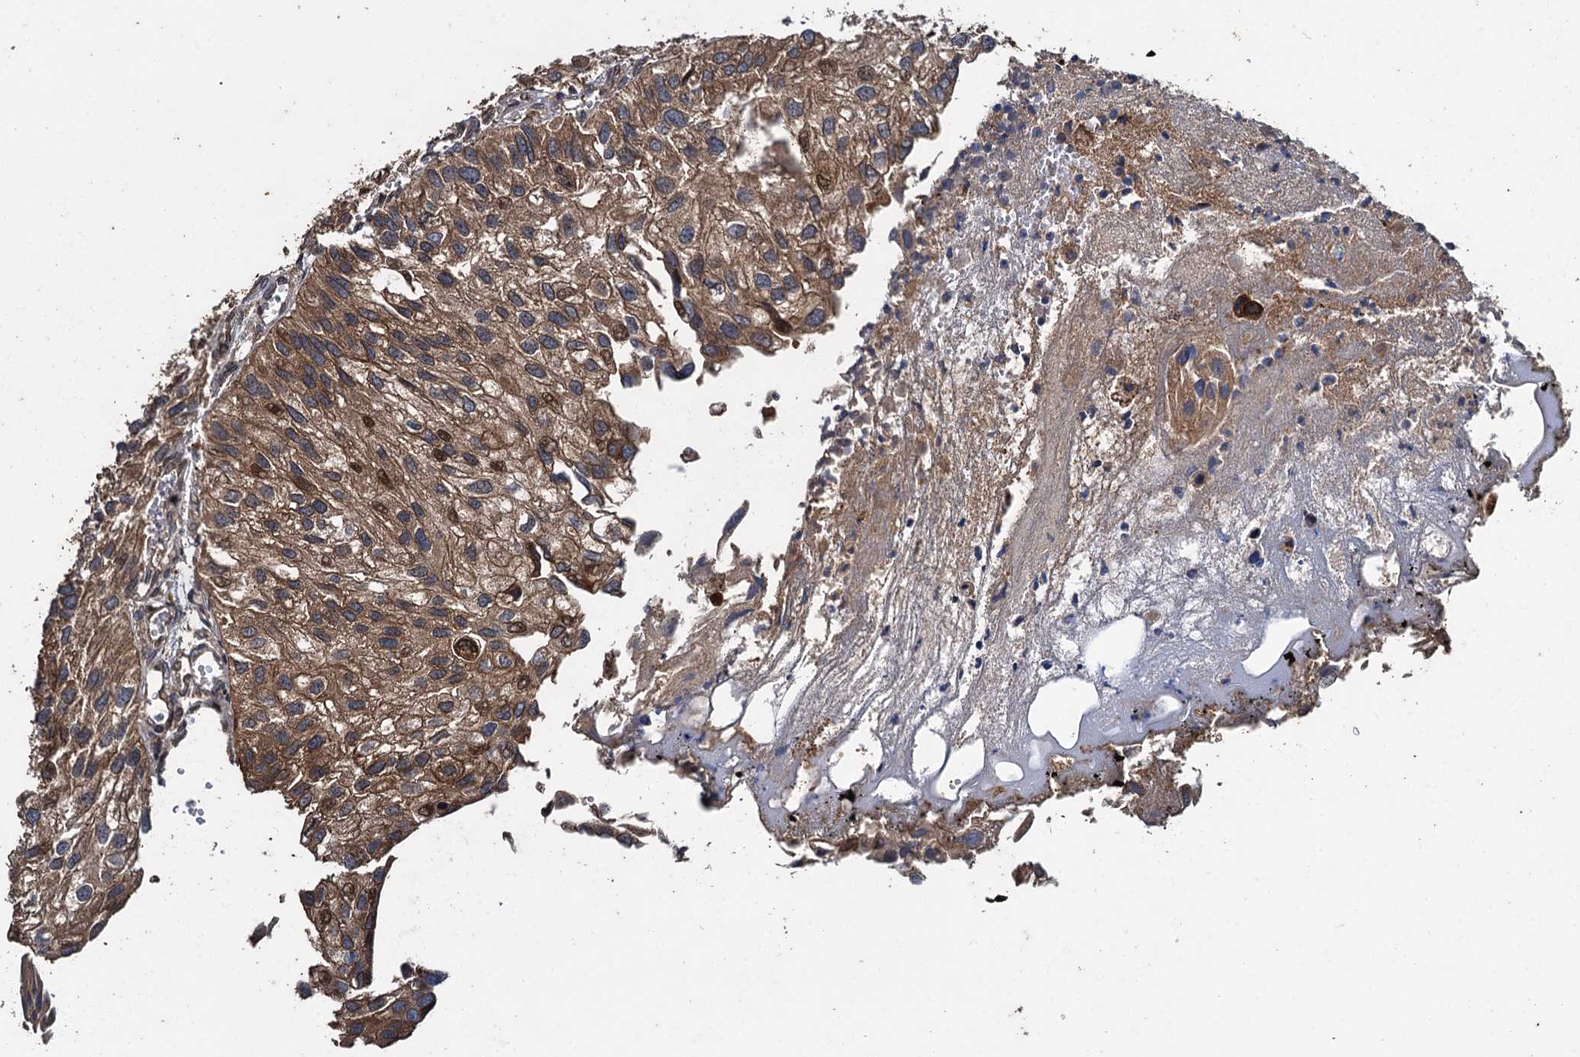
{"staining": {"intensity": "moderate", "quantity": ">75%", "location": "cytoplasmic/membranous,nuclear"}, "tissue": "urothelial cancer", "cell_type": "Tumor cells", "image_type": "cancer", "snomed": [{"axis": "morphology", "description": "Urothelial carcinoma, Low grade"}, {"axis": "topography", "description": "Urinary bladder"}], "caption": "Moderate cytoplasmic/membranous and nuclear staining is present in about >75% of tumor cells in low-grade urothelial carcinoma.", "gene": "RHOBTB1", "patient": {"sex": "female", "age": 89}}